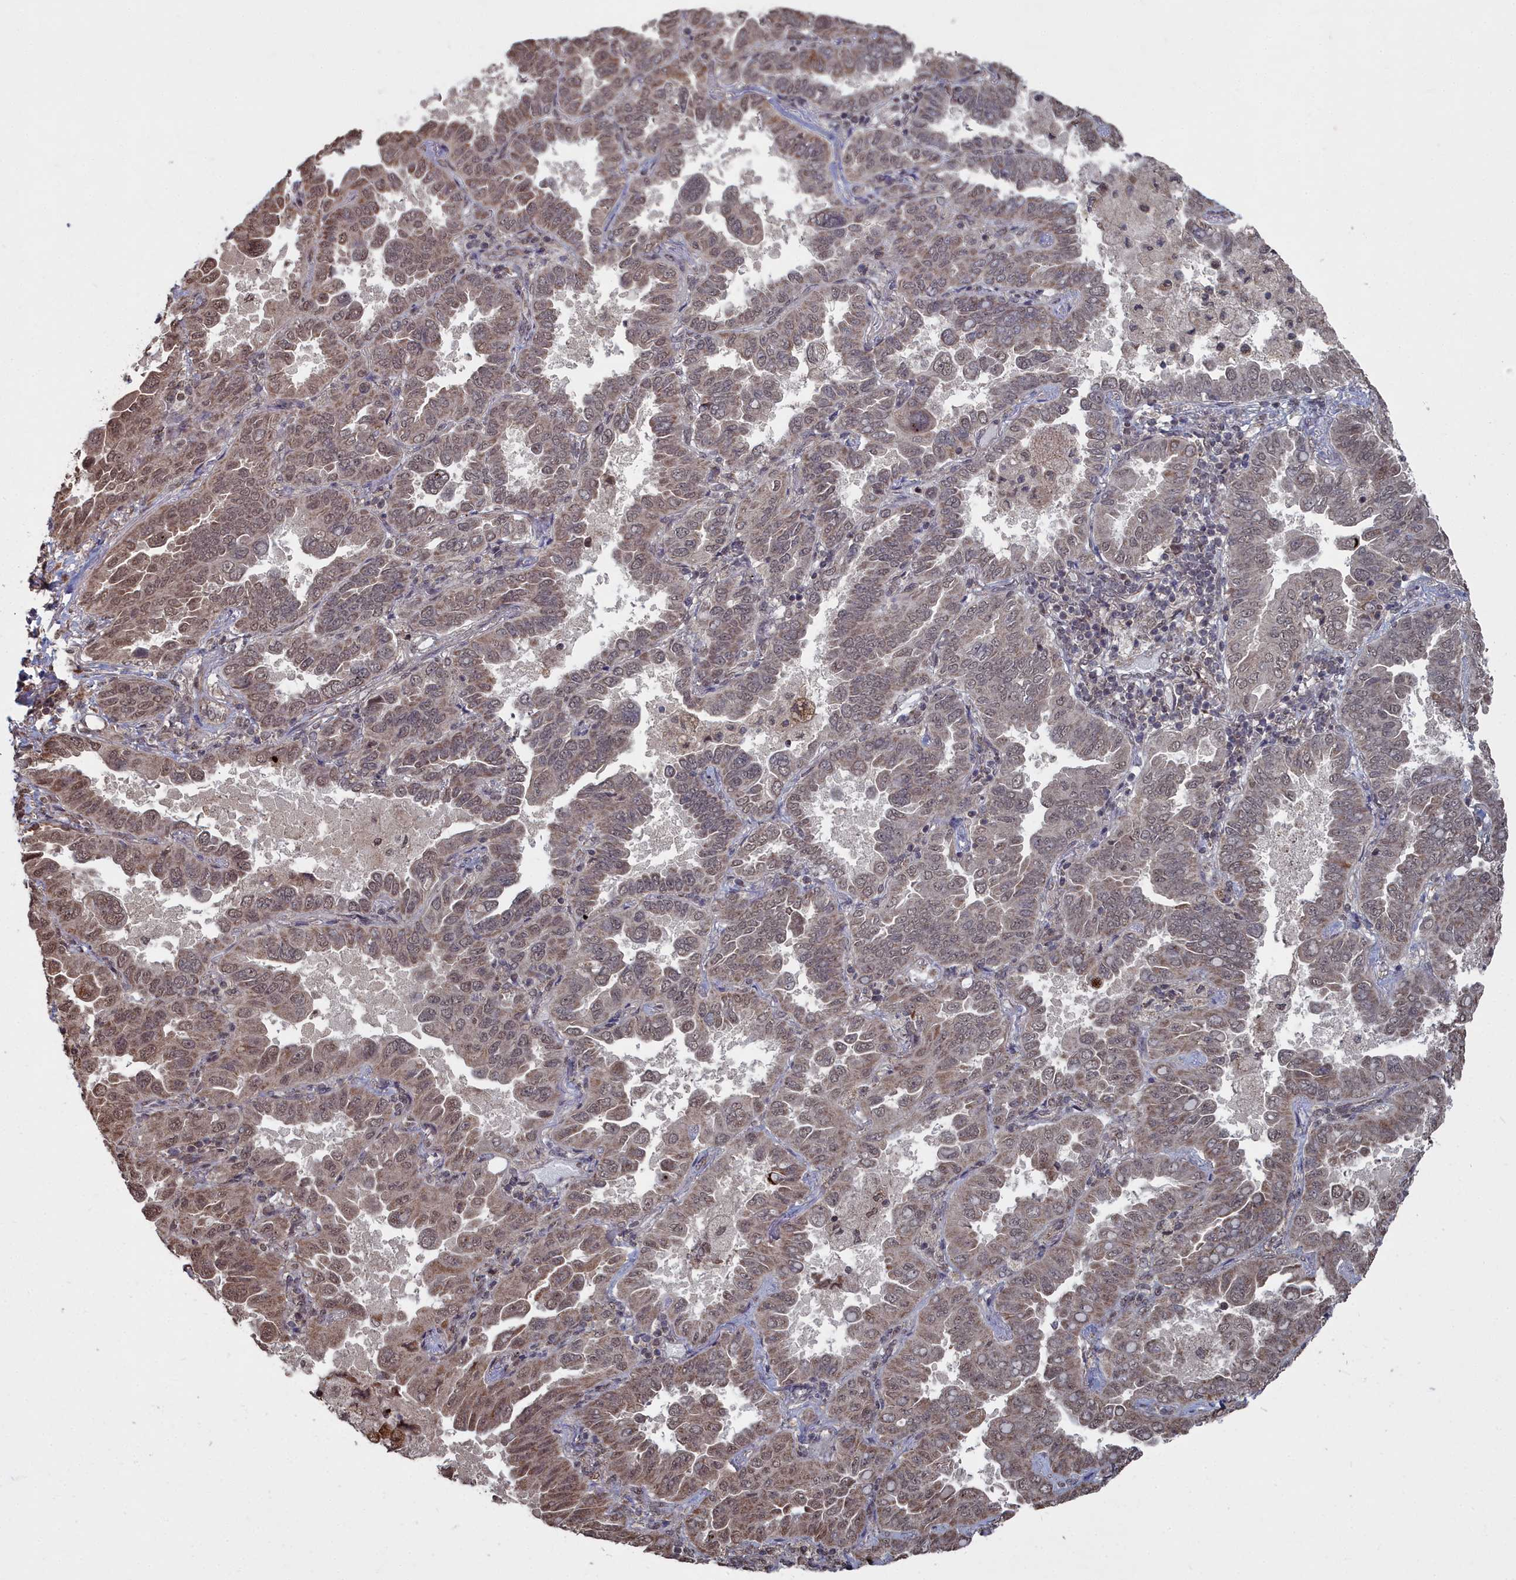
{"staining": {"intensity": "moderate", "quantity": ">75%", "location": "nuclear"}, "tissue": "lung cancer", "cell_type": "Tumor cells", "image_type": "cancer", "snomed": [{"axis": "morphology", "description": "Adenocarcinoma, NOS"}, {"axis": "topography", "description": "Lung"}], "caption": "Approximately >75% of tumor cells in lung cancer (adenocarcinoma) reveal moderate nuclear protein expression as visualized by brown immunohistochemical staining.", "gene": "CCNP", "patient": {"sex": "male", "age": 64}}